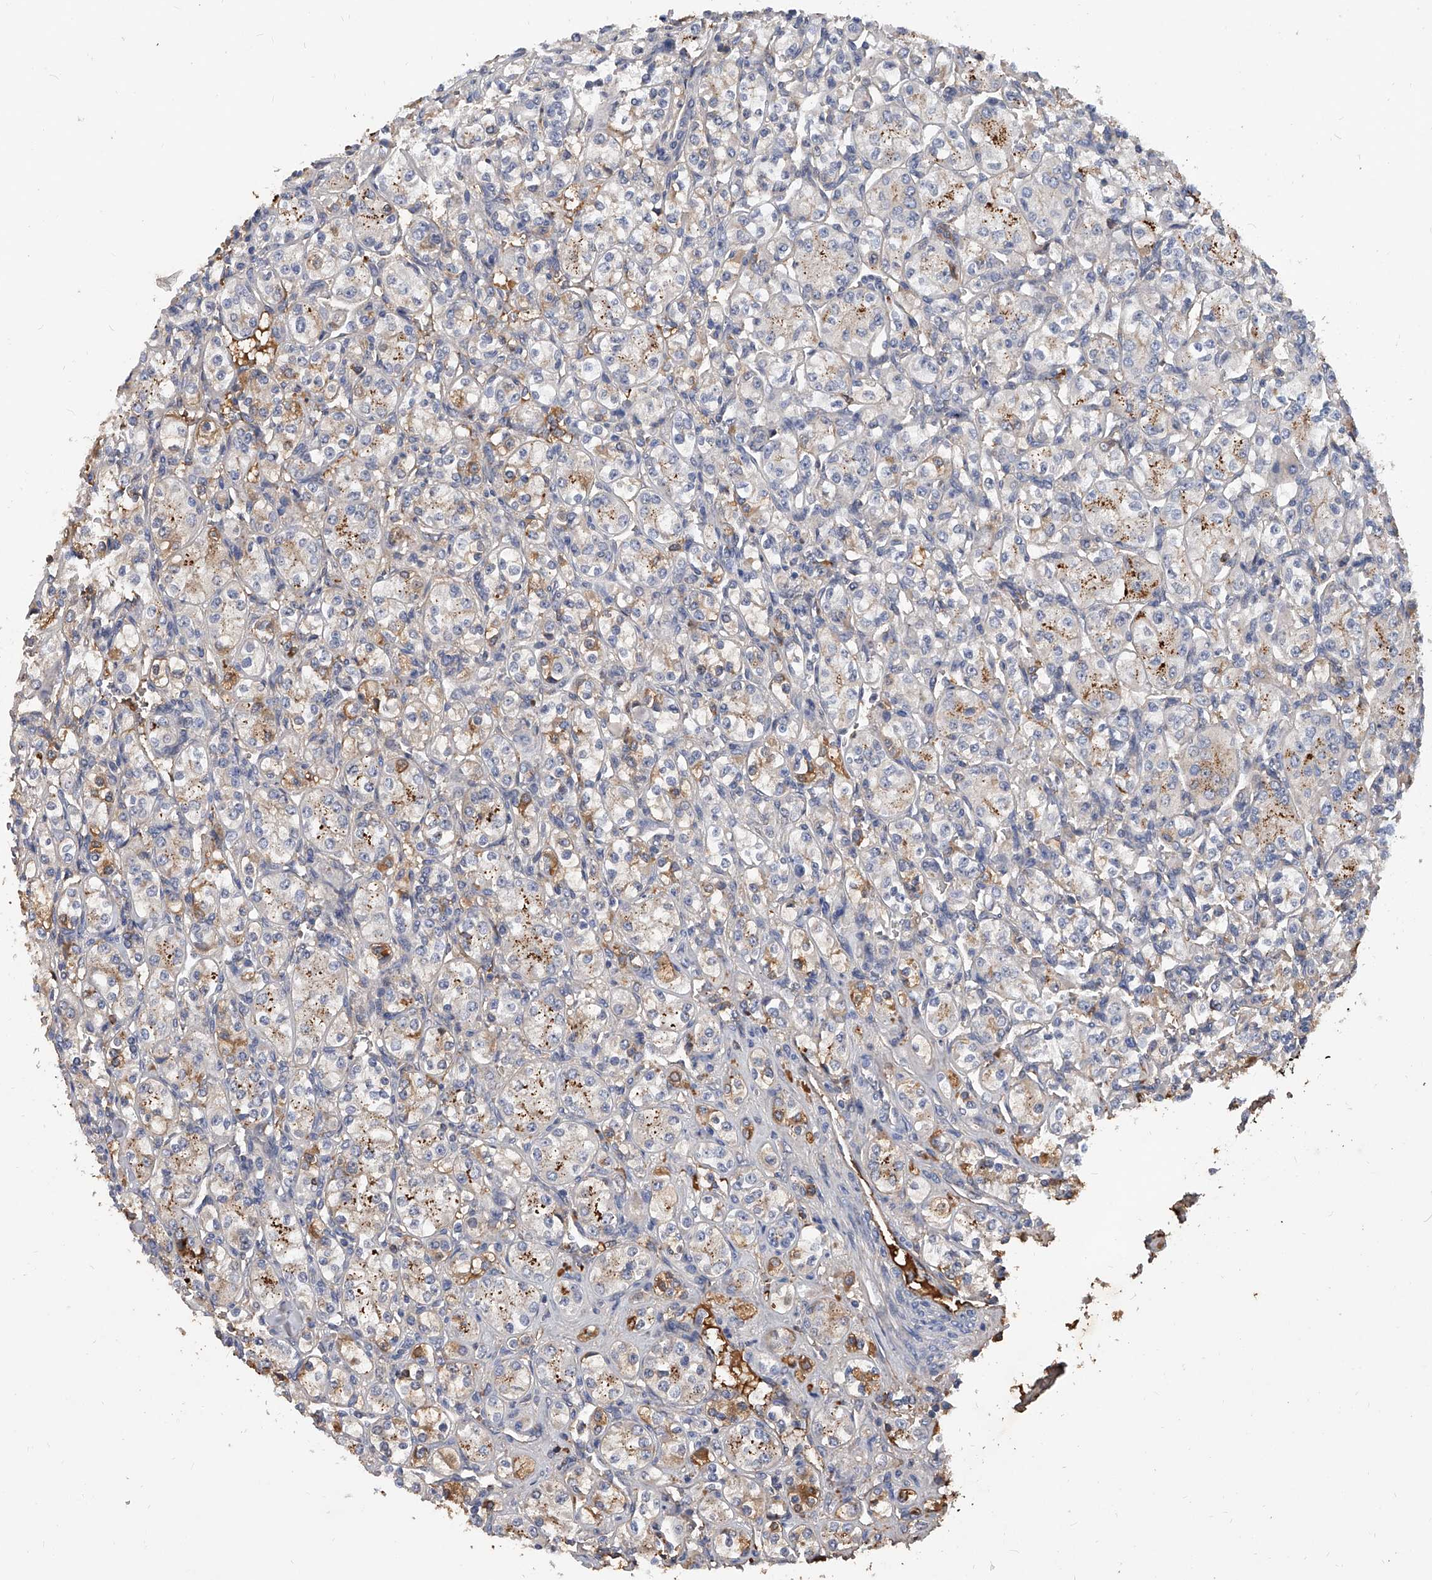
{"staining": {"intensity": "moderate", "quantity": "<25%", "location": "cytoplasmic/membranous"}, "tissue": "renal cancer", "cell_type": "Tumor cells", "image_type": "cancer", "snomed": [{"axis": "morphology", "description": "Adenocarcinoma, NOS"}, {"axis": "topography", "description": "Kidney"}], "caption": "Renal cancer tissue exhibits moderate cytoplasmic/membranous expression in approximately <25% of tumor cells", "gene": "ZNF25", "patient": {"sex": "male", "age": 77}}